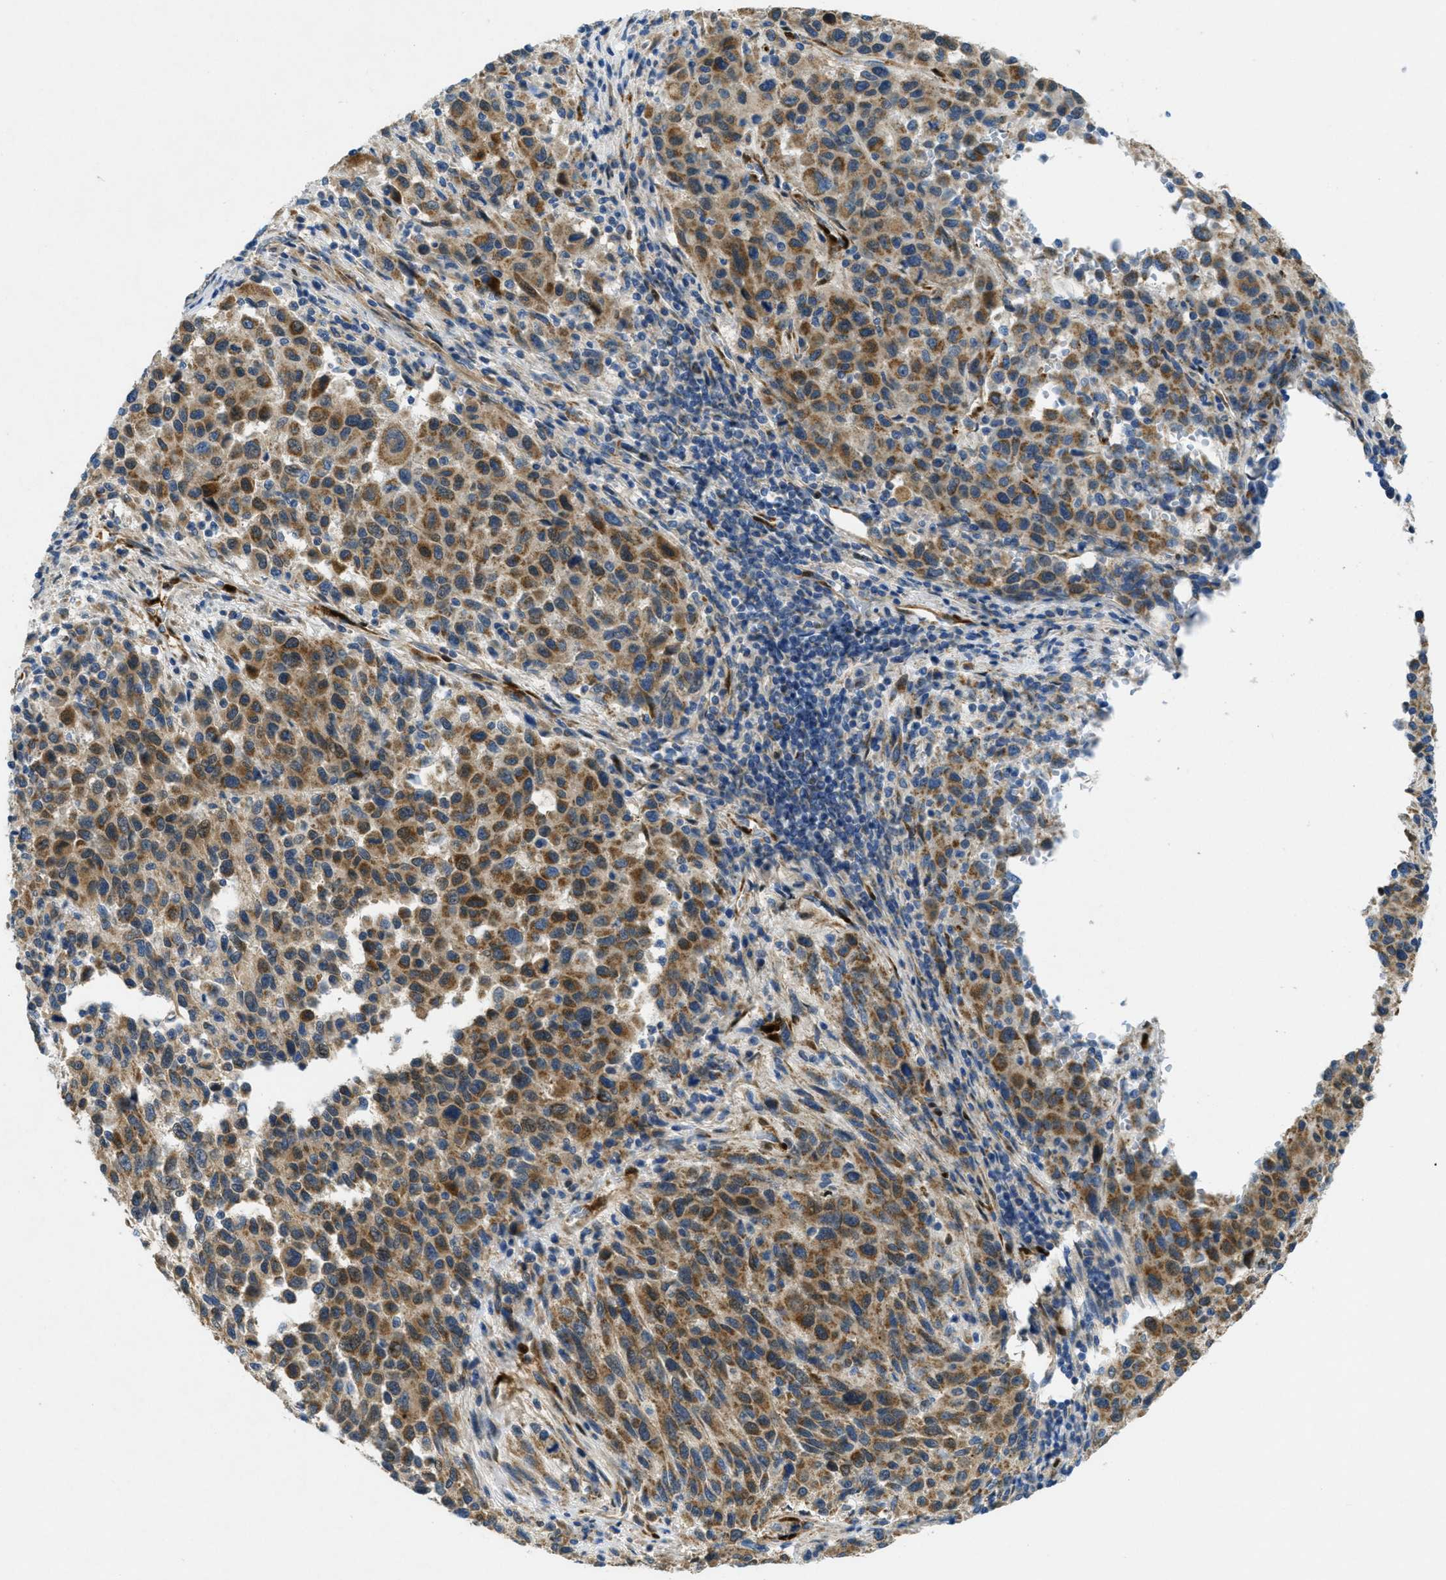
{"staining": {"intensity": "moderate", "quantity": ">75%", "location": "cytoplasmic/membranous"}, "tissue": "melanoma", "cell_type": "Tumor cells", "image_type": "cancer", "snomed": [{"axis": "morphology", "description": "Malignant melanoma, Metastatic site"}, {"axis": "topography", "description": "Lymph node"}], "caption": "Immunohistochemical staining of malignant melanoma (metastatic site) exhibits moderate cytoplasmic/membranous protein staining in approximately >75% of tumor cells. The protein of interest is shown in brown color, while the nuclei are stained blue.", "gene": "CYGB", "patient": {"sex": "male", "age": 61}}